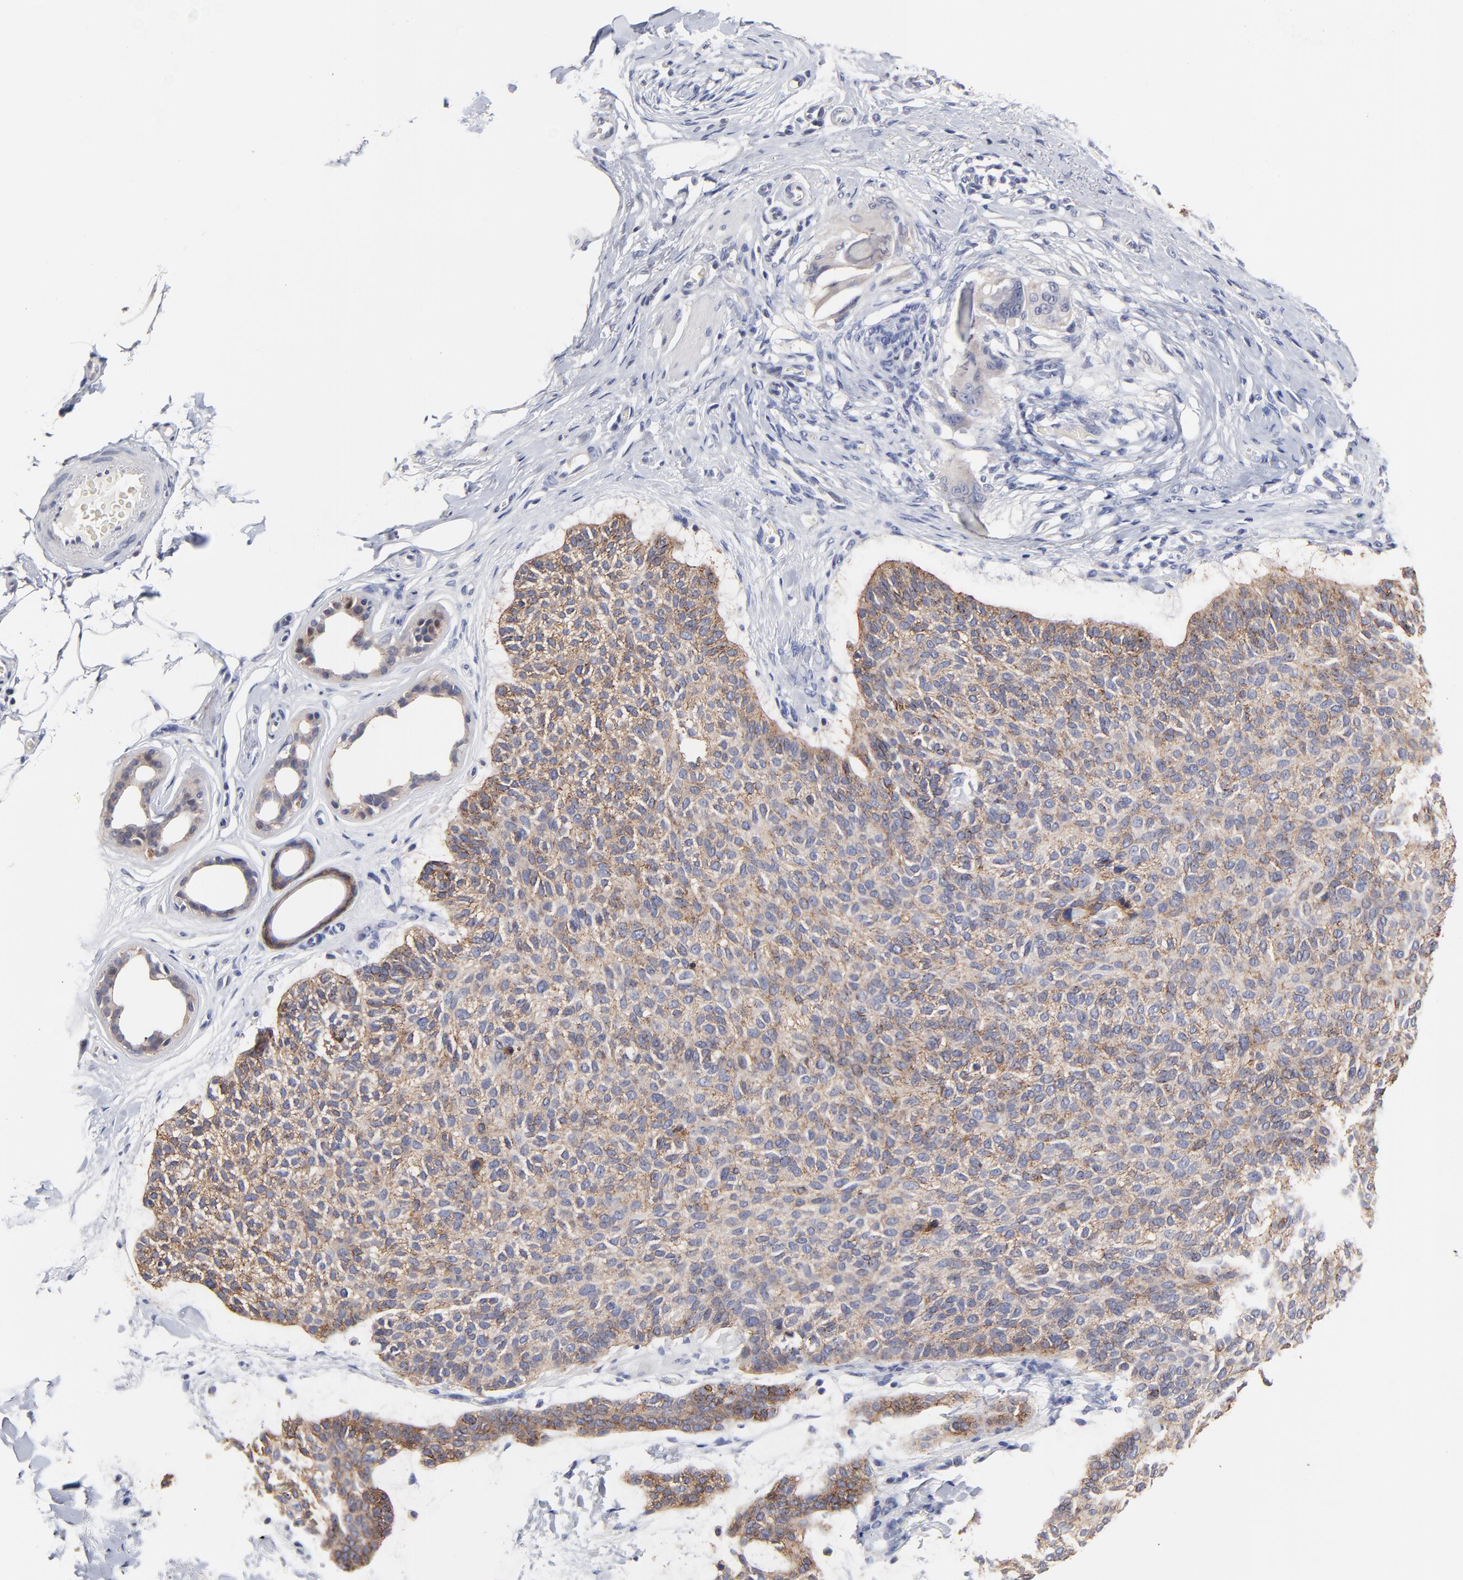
{"staining": {"intensity": "weak", "quantity": "25%-75%", "location": "cytoplasmic/membranous"}, "tissue": "skin cancer", "cell_type": "Tumor cells", "image_type": "cancer", "snomed": [{"axis": "morphology", "description": "Normal tissue, NOS"}, {"axis": "morphology", "description": "Basal cell carcinoma"}, {"axis": "topography", "description": "Skin"}], "caption": "Immunohistochemical staining of skin cancer (basal cell carcinoma) demonstrates low levels of weak cytoplasmic/membranous staining in about 25%-75% of tumor cells.", "gene": "CXADR", "patient": {"sex": "female", "age": 70}}